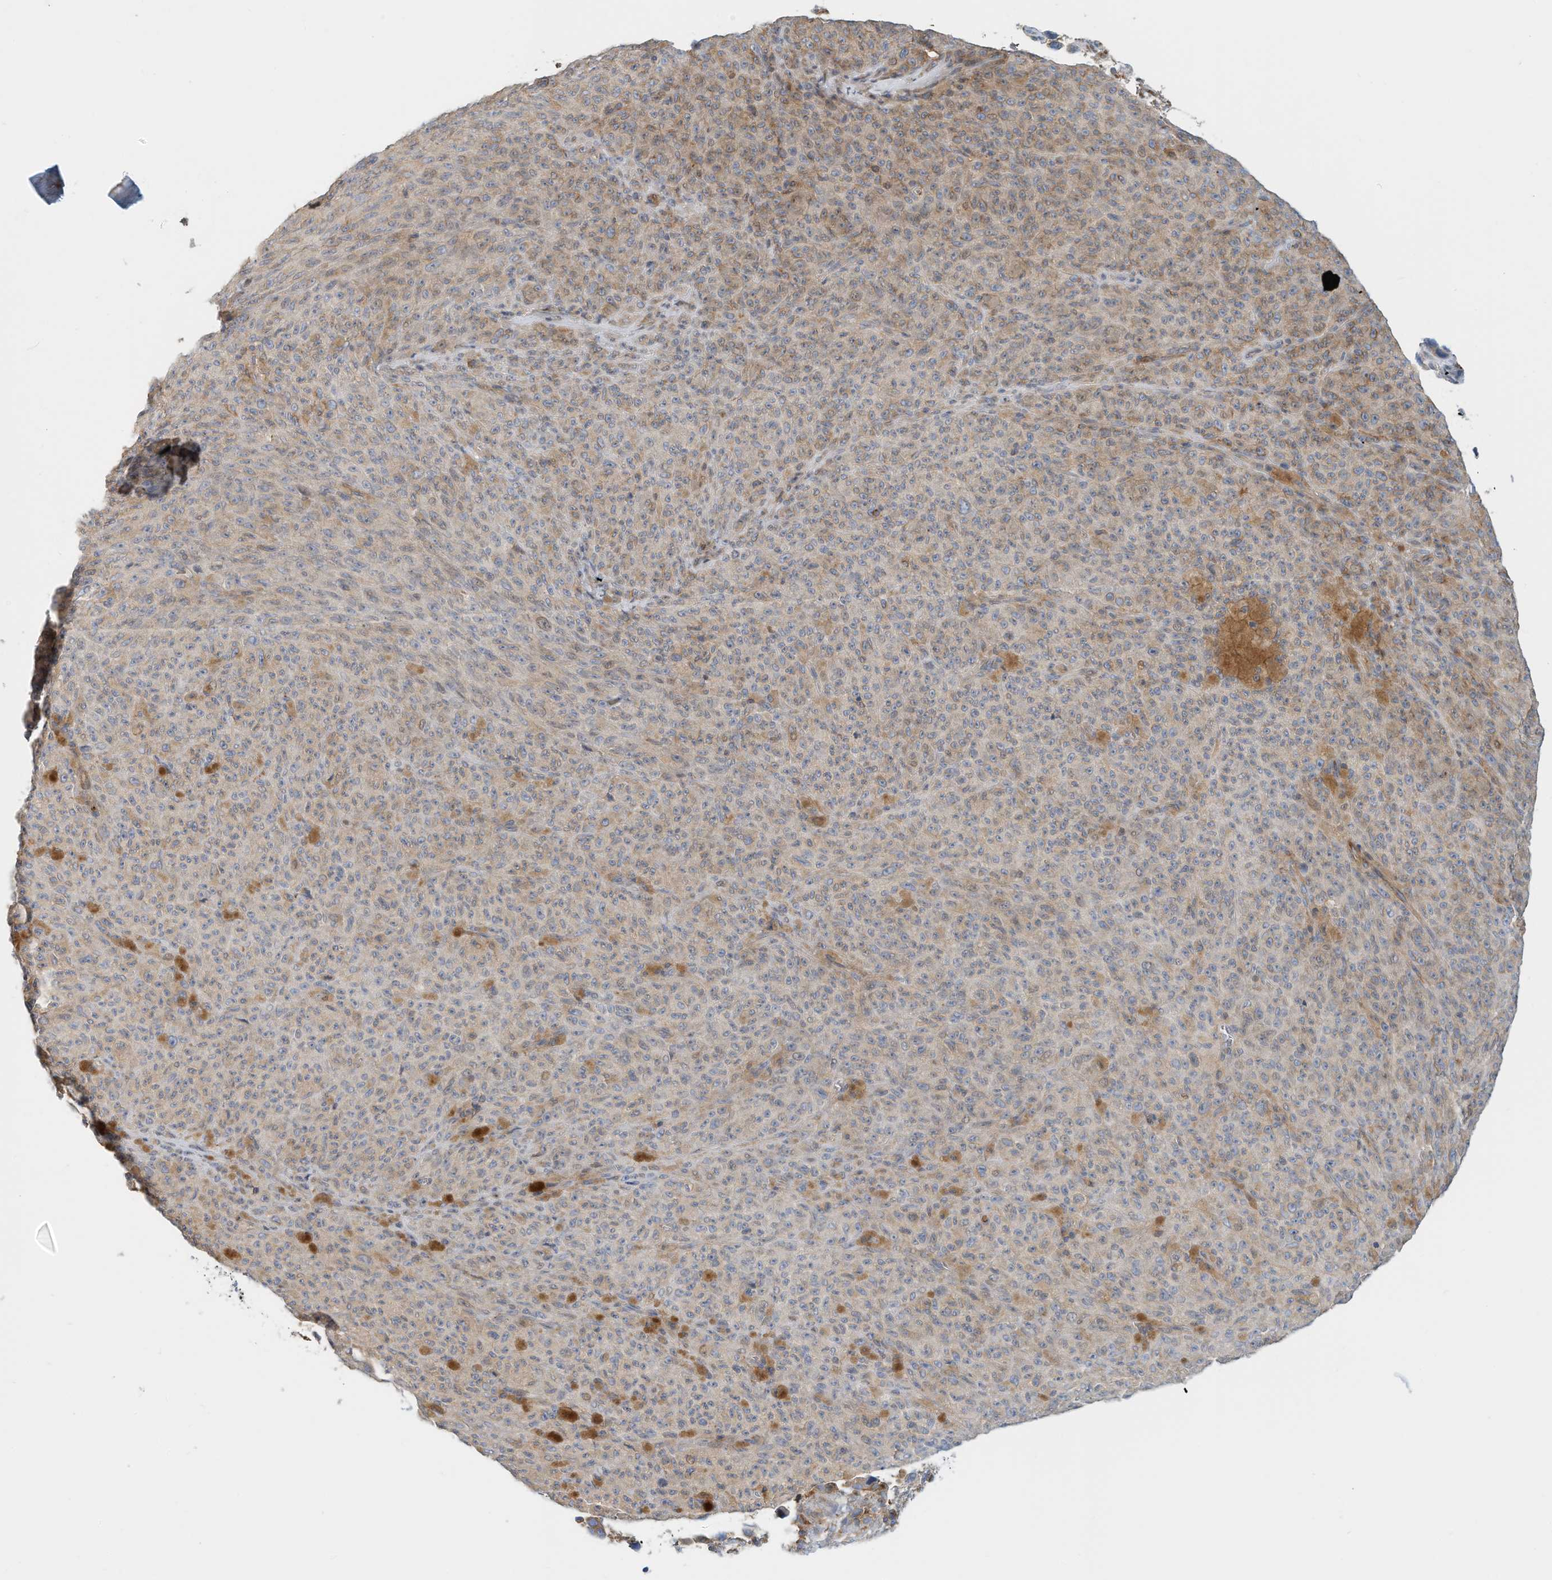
{"staining": {"intensity": "weak", "quantity": "25%-75%", "location": "cytoplasmic/membranous"}, "tissue": "melanoma", "cell_type": "Tumor cells", "image_type": "cancer", "snomed": [{"axis": "morphology", "description": "Malignant melanoma, NOS"}, {"axis": "topography", "description": "Skin"}], "caption": "Human malignant melanoma stained with a brown dye demonstrates weak cytoplasmic/membranous positive staining in about 25%-75% of tumor cells.", "gene": "MICAL1", "patient": {"sex": "female", "age": 82}}